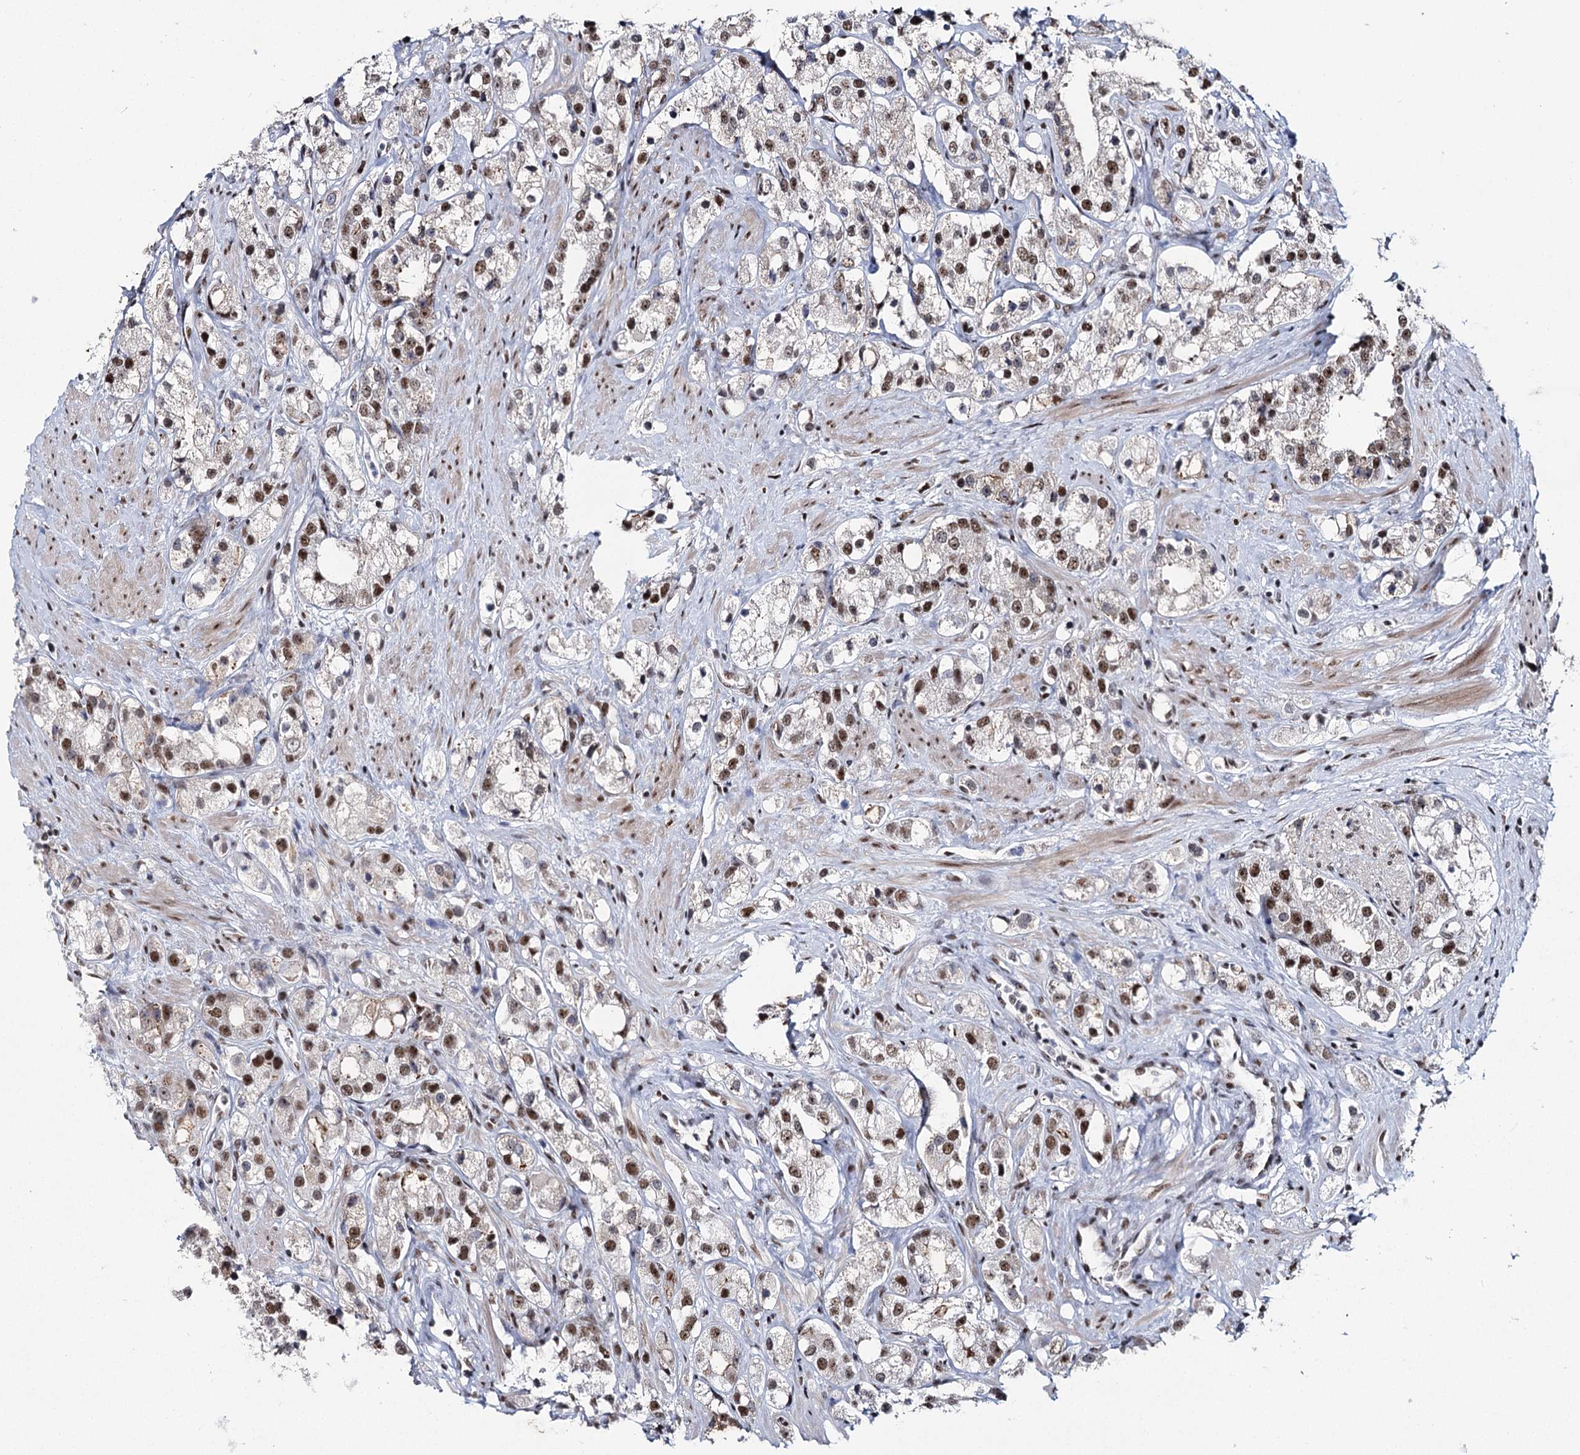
{"staining": {"intensity": "strong", "quantity": ">75%", "location": "nuclear"}, "tissue": "prostate cancer", "cell_type": "Tumor cells", "image_type": "cancer", "snomed": [{"axis": "morphology", "description": "Adenocarcinoma, NOS"}, {"axis": "topography", "description": "Prostate"}], "caption": "High-power microscopy captured an immunohistochemistry (IHC) image of prostate cancer, revealing strong nuclear positivity in approximately >75% of tumor cells.", "gene": "SCAF8", "patient": {"sex": "male", "age": 79}}